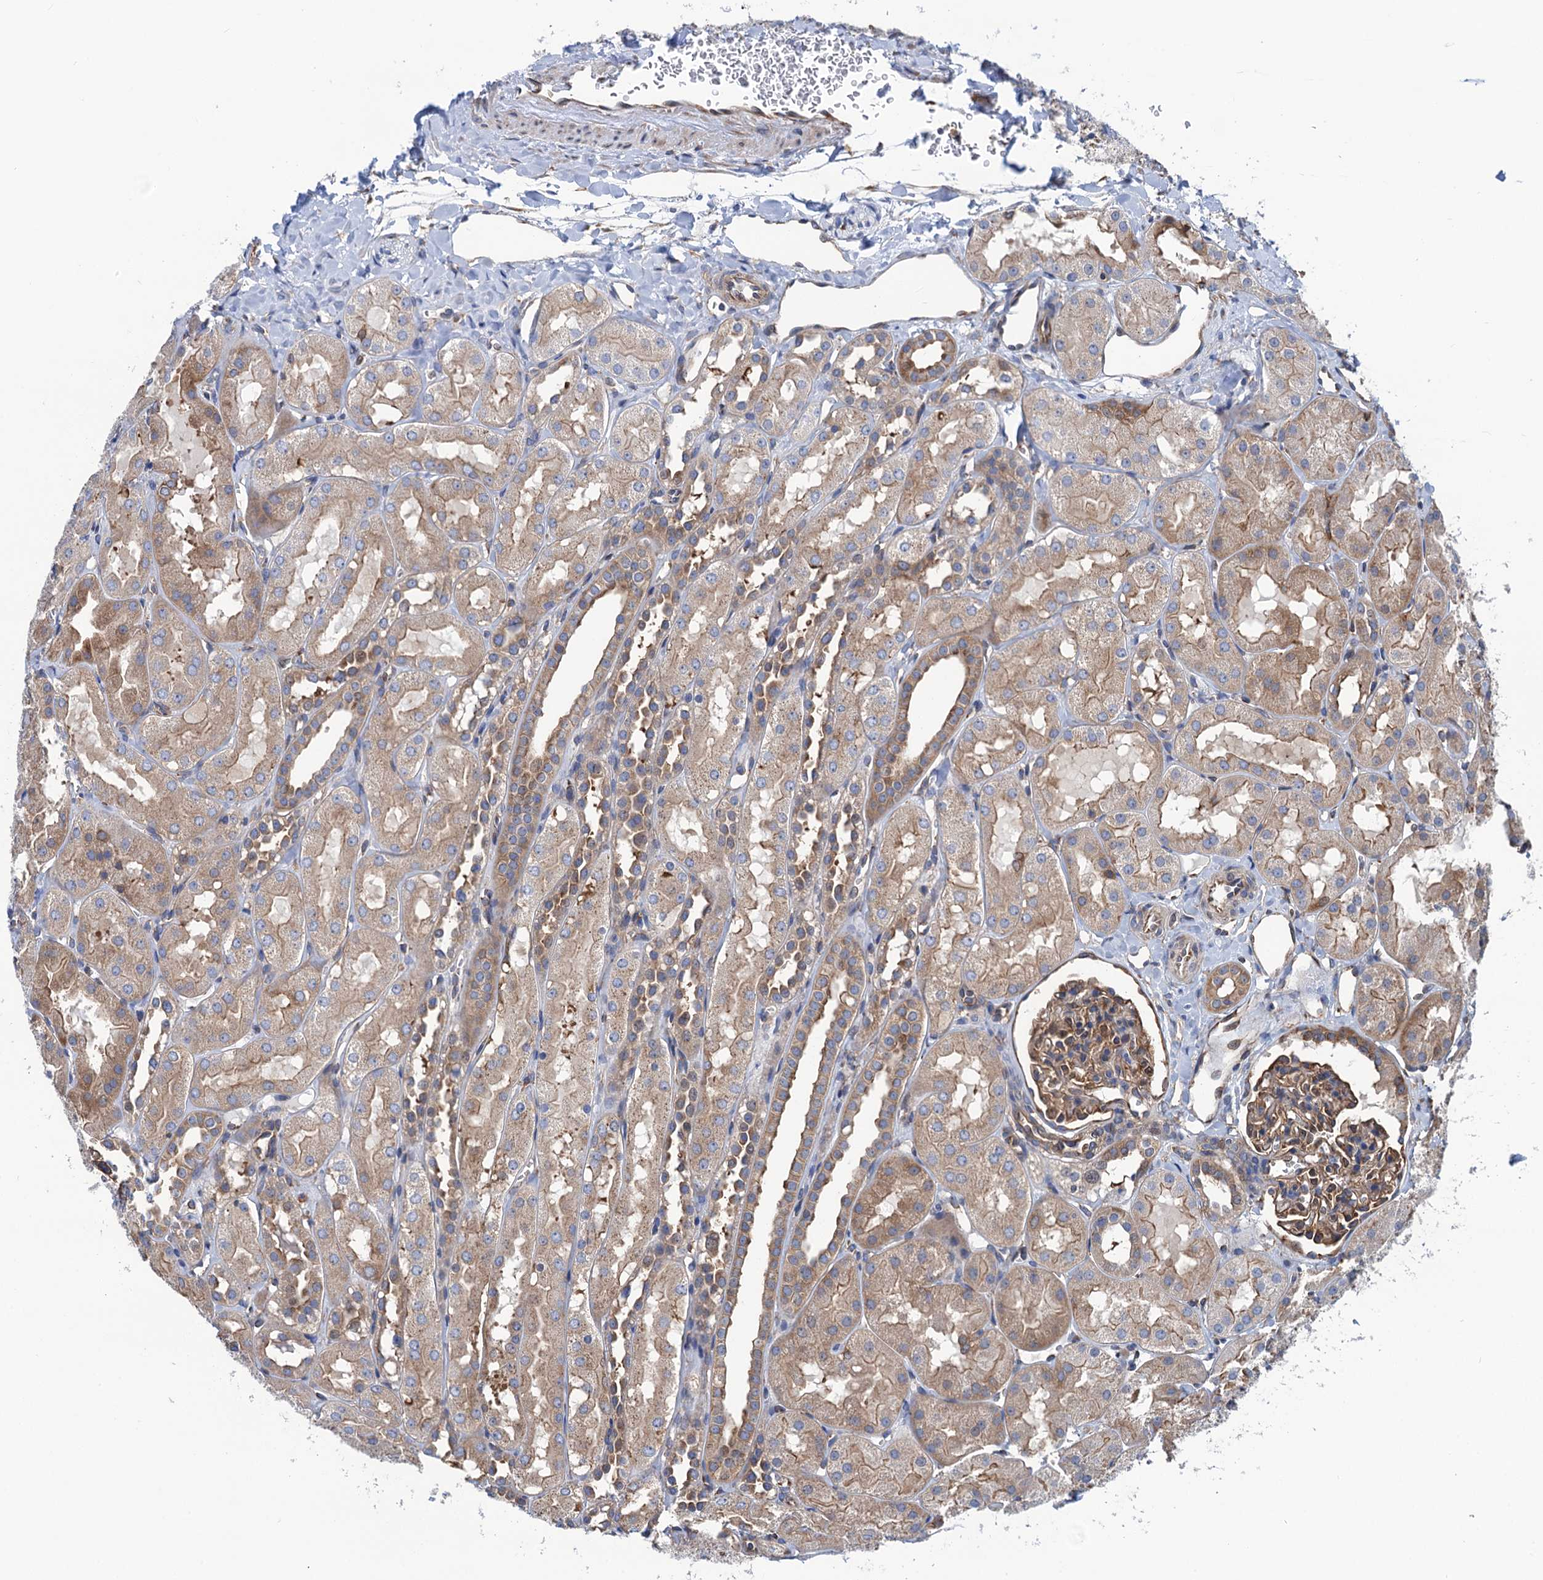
{"staining": {"intensity": "moderate", "quantity": ">75%", "location": "cytoplasmic/membranous"}, "tissue": "kidney", "cell_type": "Cells in glomeruli", "image_type": "normal", "snomed": [{"axis": "morphology", "description": "Normal tissue, NOS"}, {"axis": "topography", "description": "Kidney"}, {"axis": "topography", "description": "Urinary bladder"}], "caption": "Protein positivity by immunohistochemistry displays moderate cytoplasmic/membranous positivity in approximately >75% of cells in glomeruli in benign kidney.", "gene": "SLC12A7", "patient": {"sex": "male", "age": 16}}